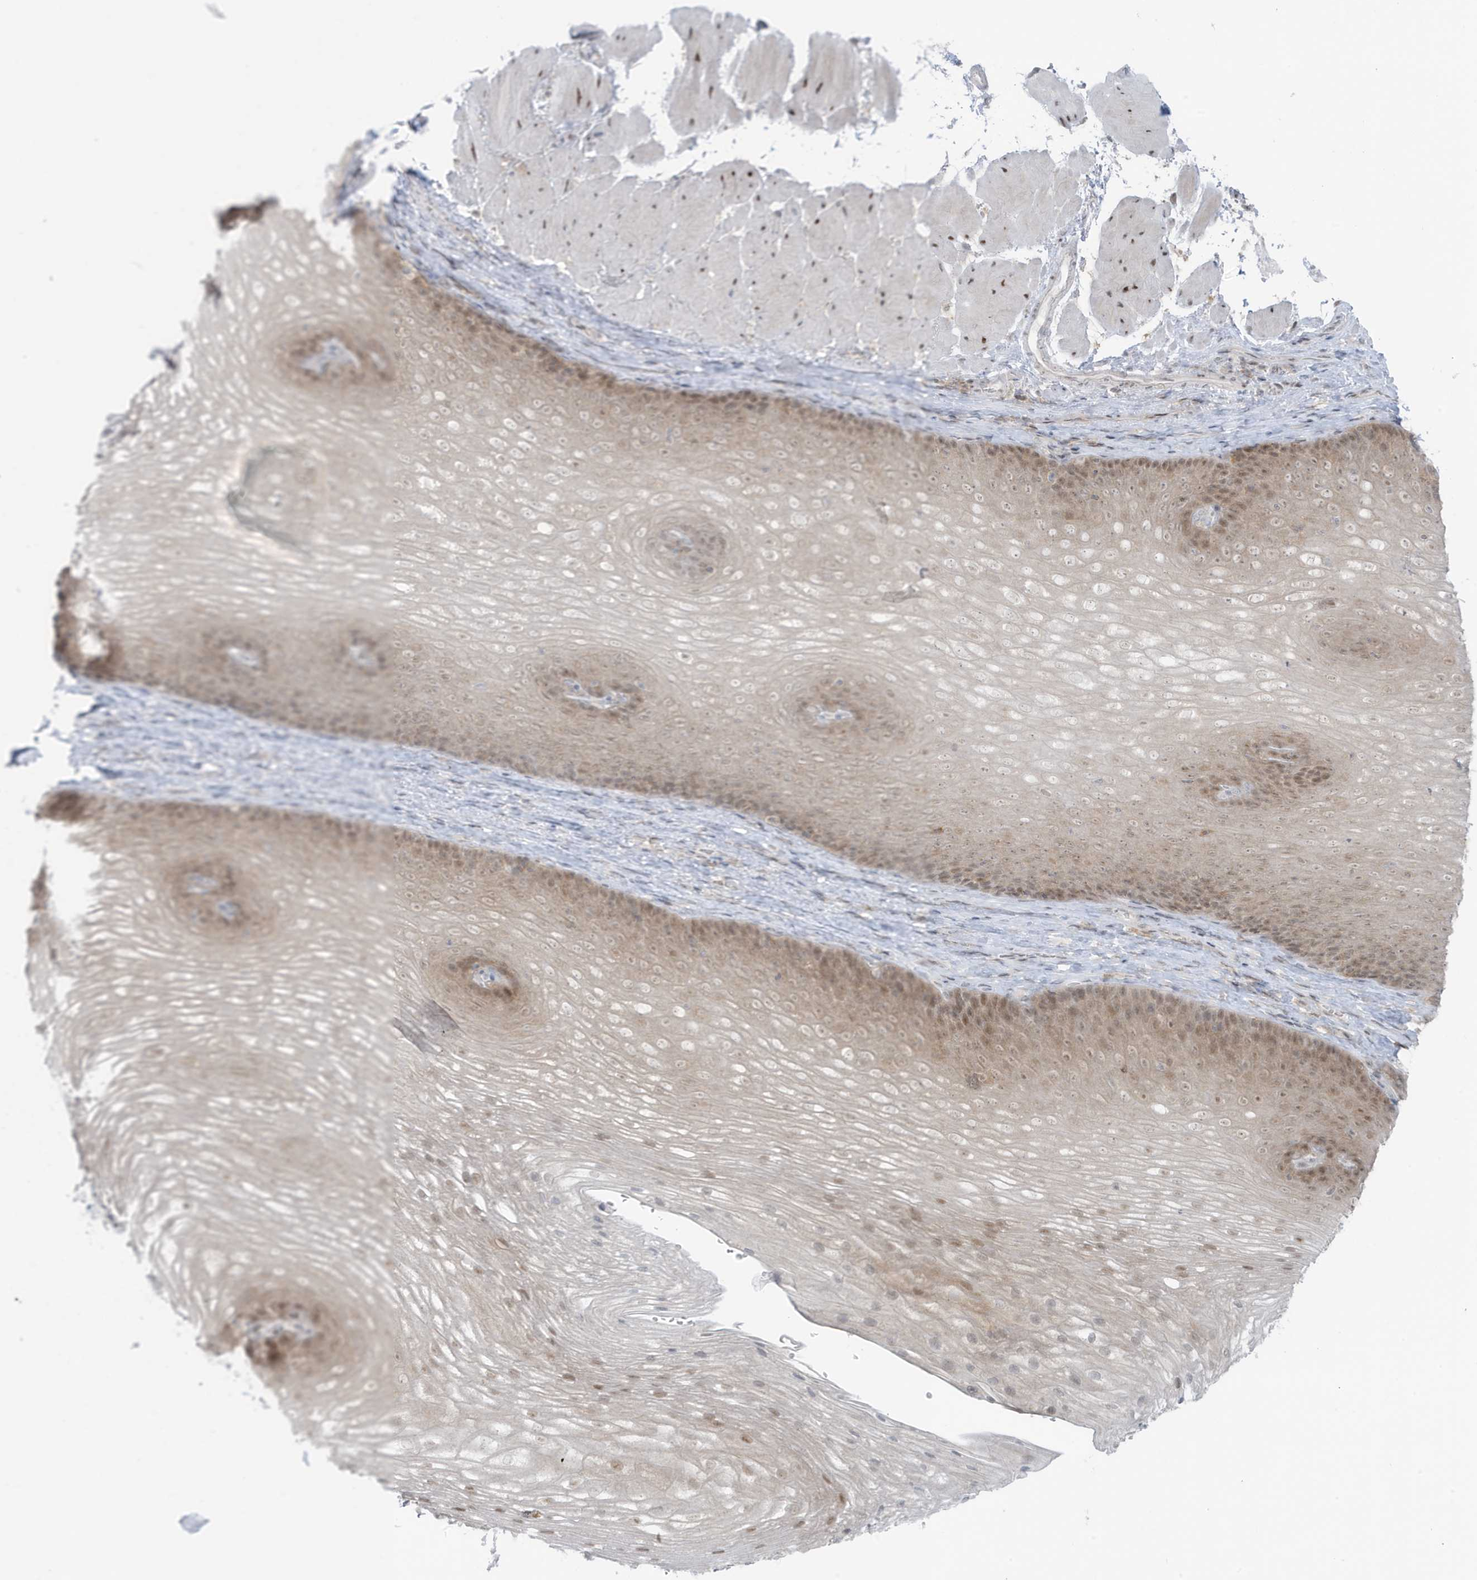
{"staining": {"intensity": "moderate", "quantity": ">75%", "location": "cytoplasmic/membranous,nuclear"}, "tissue": "esophagus", "cell_type": "Squamous epithelial cells", "image_type": "normal", "snomed": [{"axis": "morphology", "description": "Normal tissue, NOS"}, {"axis": "topography", "description": "Esophagus"}], "caption": "This histopathology image displays immunohistochemistry staining of benign esophagus, with medium moderate cytoplasmic/membranous,nuclear positivity in approximately >75% of squamous epithelial cells.", "gene": "OGA", "patient": {"sex": "female", "age": 66}}